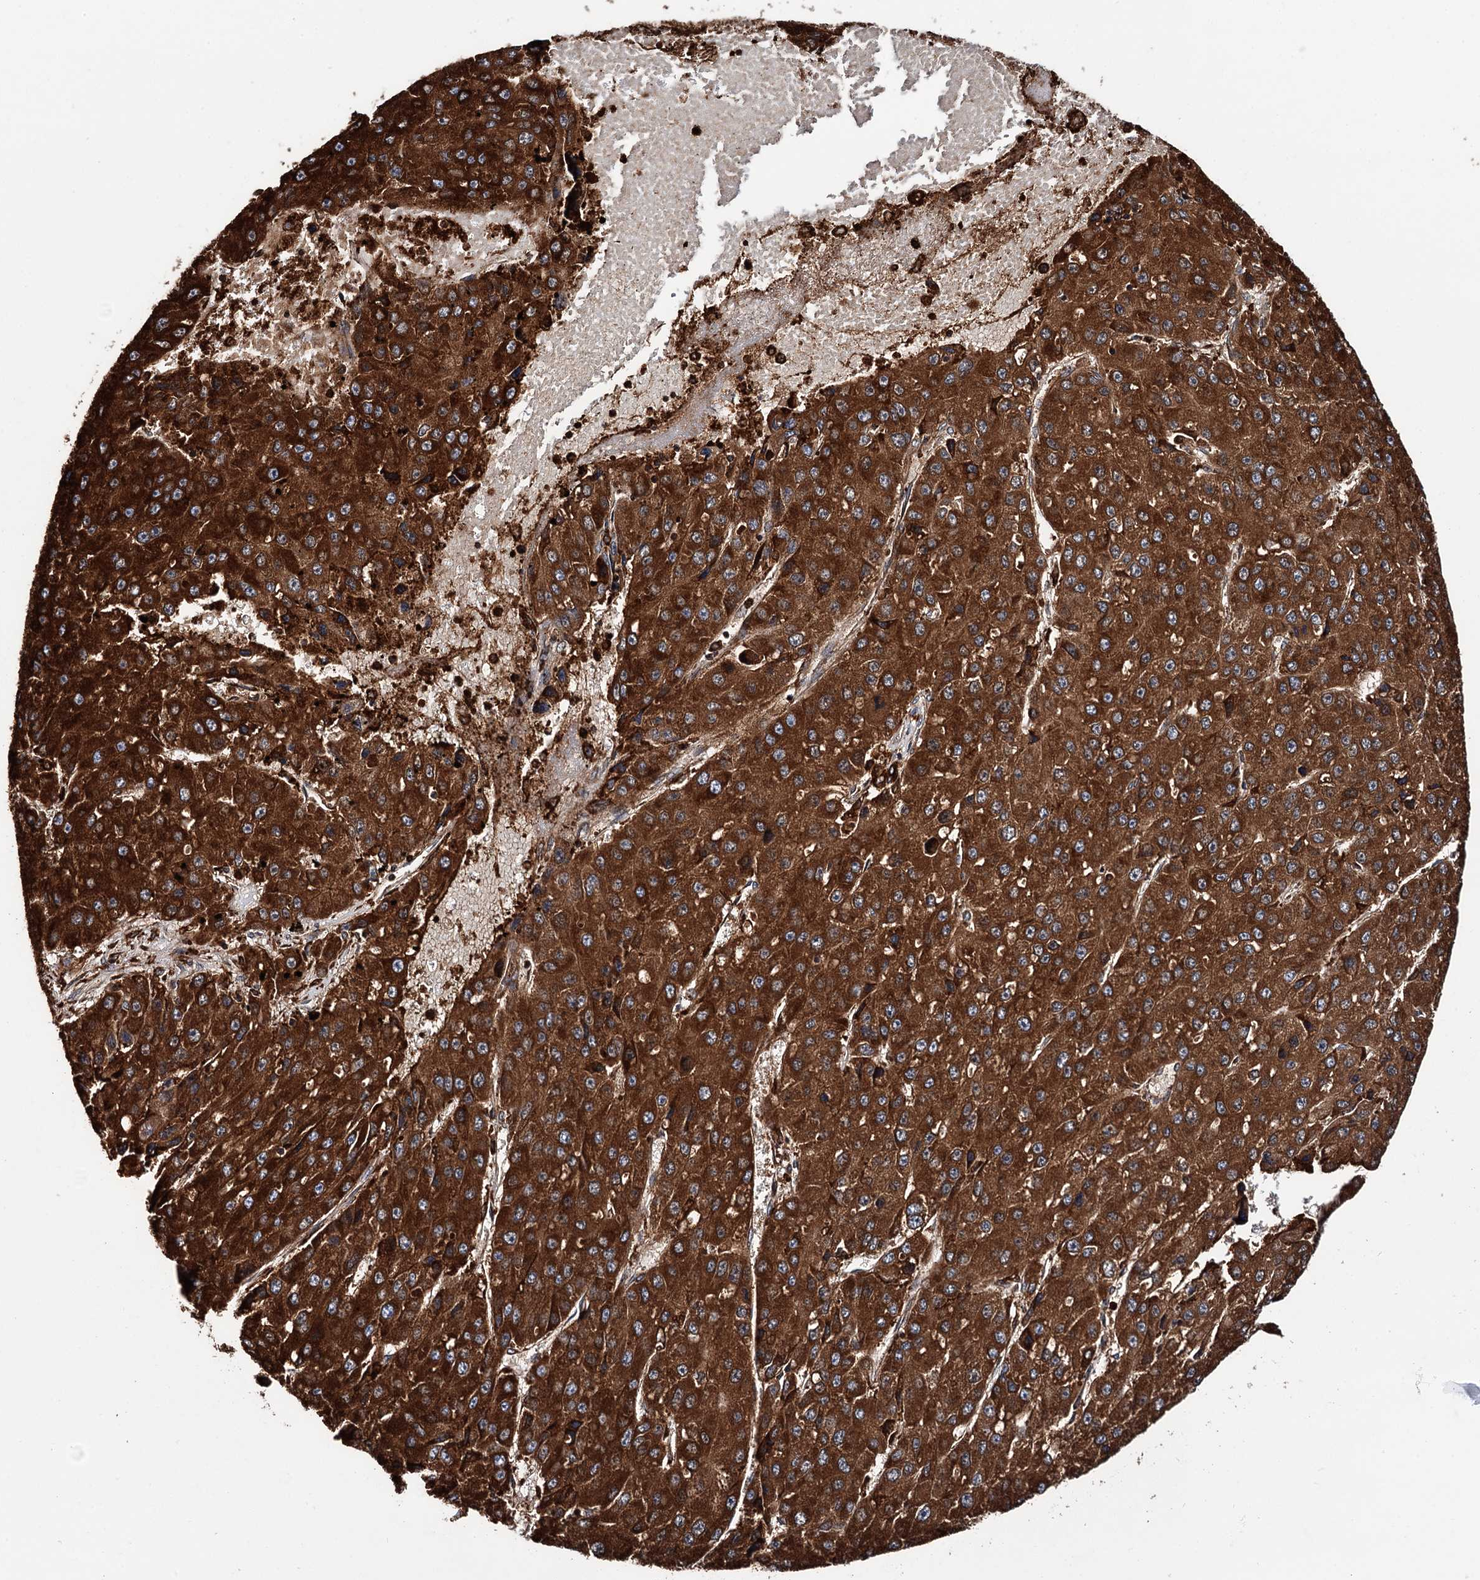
{"staining": {"intensity": "strong", "quantity": ">75%", "location": "cytoplasmic/membranous"}, "tissue": "liver cancer", "cell_type": "Tumor cells", "image_type": "cancer", "snomed": [{"axis": "morphology", "description": "Carcinoma, Hepatocellular, NOS"}, {"axis": "topography", "description": "Liver"}], "caption": "Human liver hepatocellular carcinoma stained for a protein (brown) displays strong cytoplasmic/membranous positive staining in about >75% of tumor cells.", "gene": "ERP29", "patient": {"sex": "female", "age": 73}}